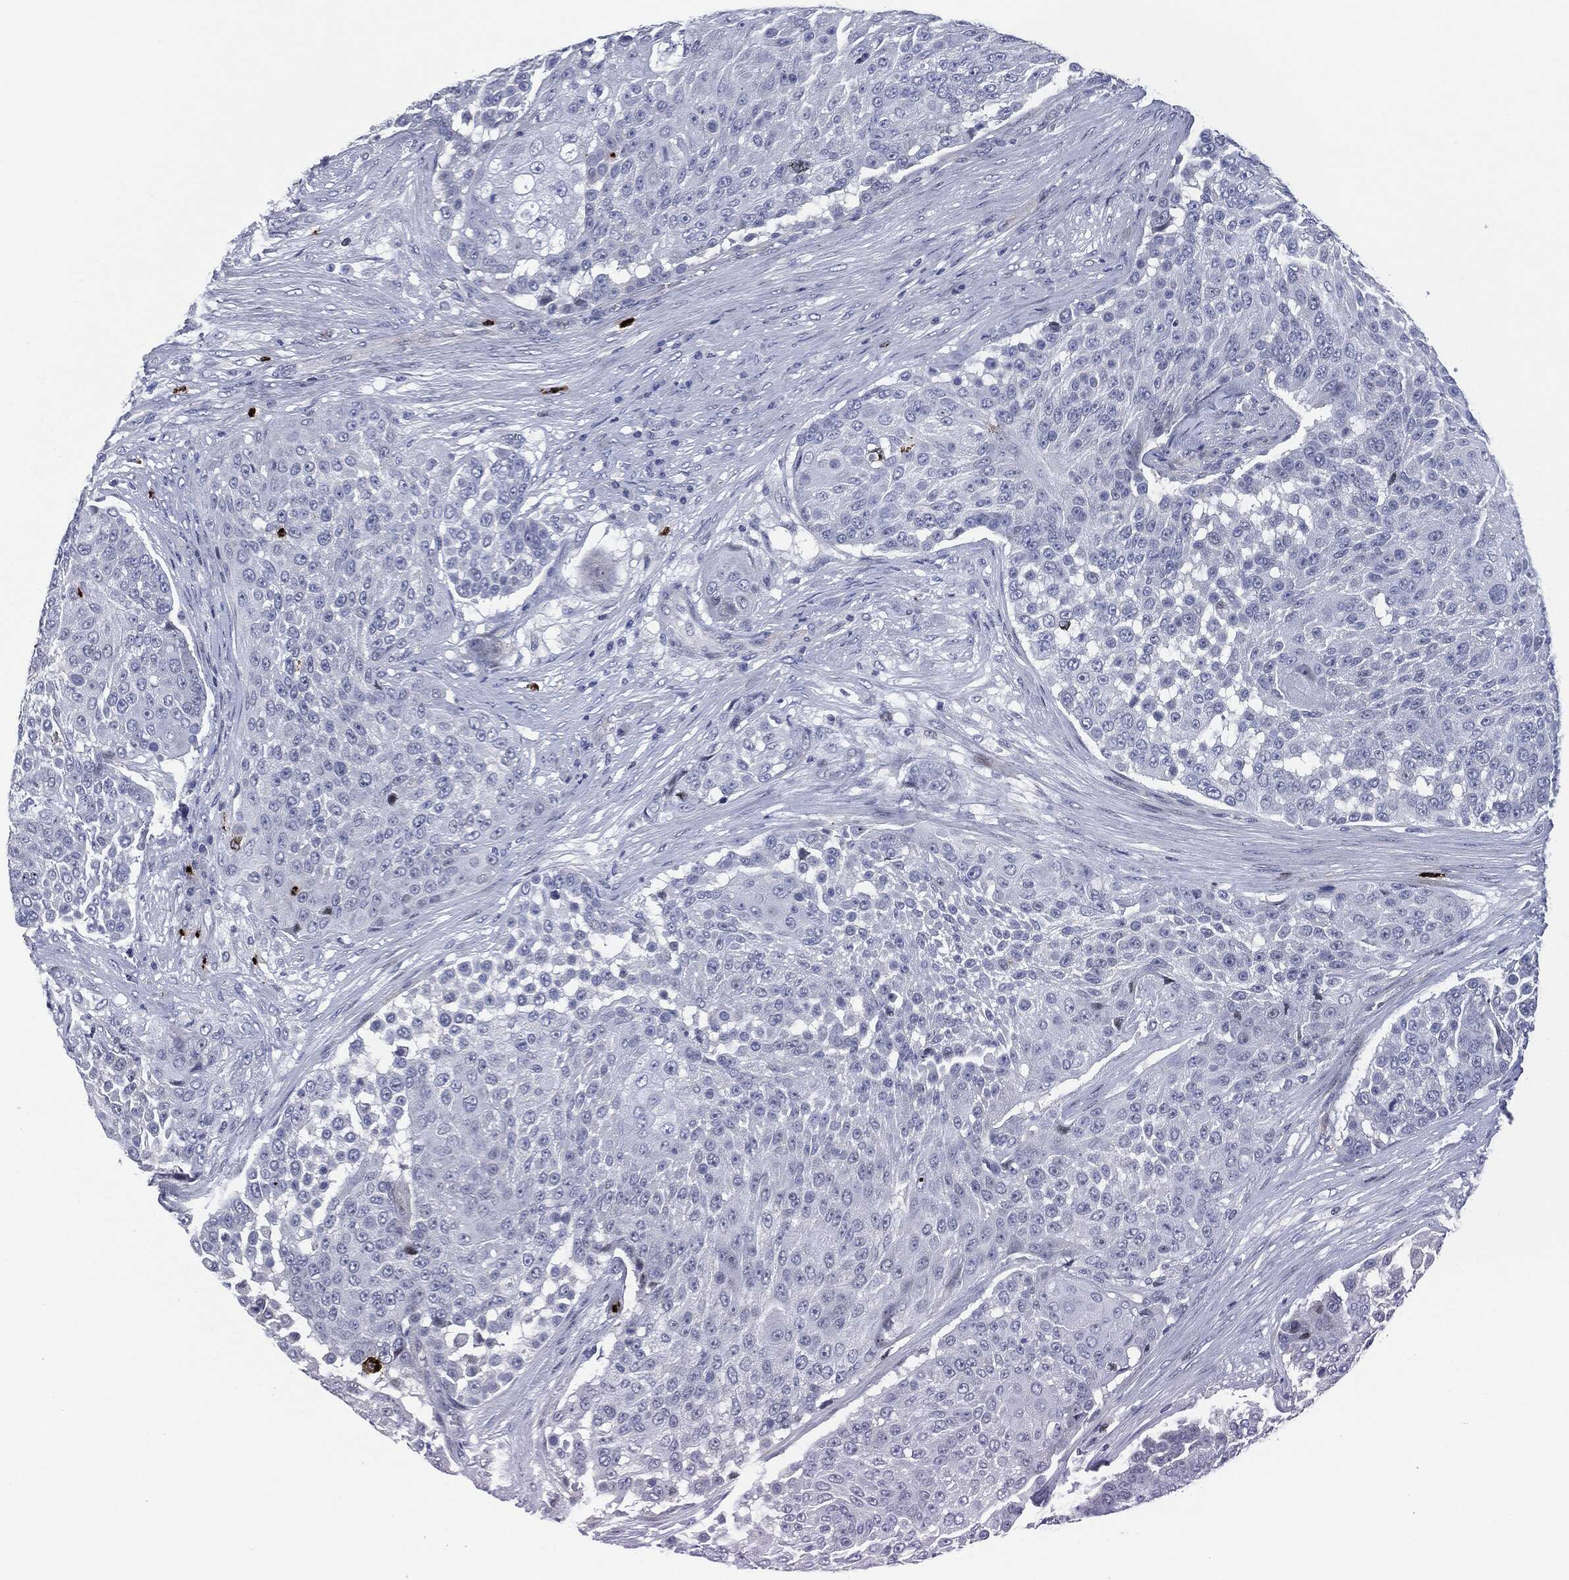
{"staining": {"intensity": "negative", "quantity": "none", "location": "none"}, "tissue": "urothelial cancer", "cell_type": "Tumor cells", "image_type": "cancer", "snomed": [{"axis": "morphology", "description": "Urothelial carcinoma, High grade"}, {"axis": "topography", "description": "Urinary bladder"}], "caption": "There is no significant staining in tumor cells of urothelial cancer.", "gene": "MPO", "patient": {"sex": "female", "age": 63}}